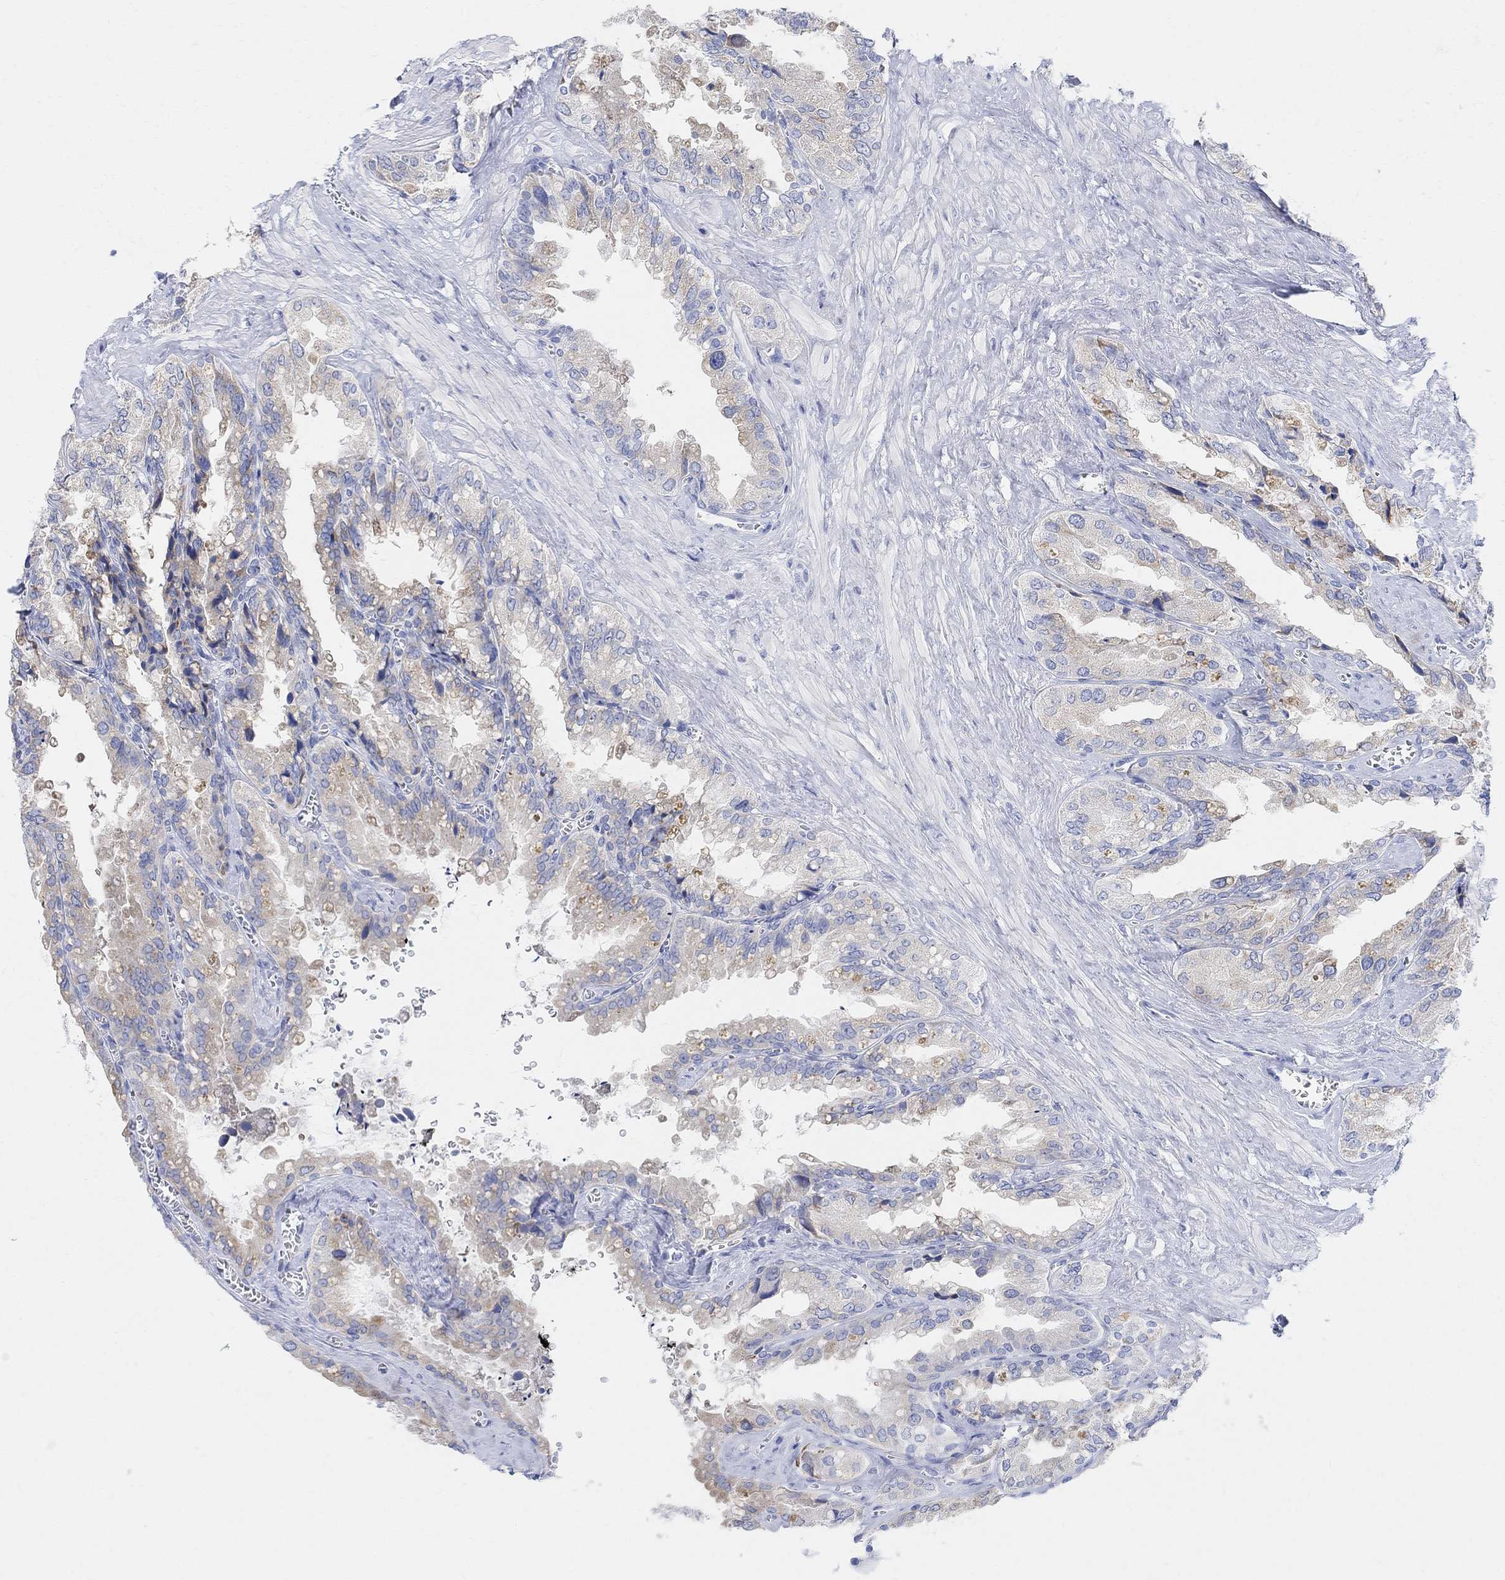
{"staining": {"intensity": "weak", "quantity": "25%-75%", "location": "cytoplasmic/membranous"}, "tissue": "seminal vesicle", "cell_type": "Glandular cells", "image_type": "normal", "snomed": [{"axis": "morphology", "description": "Normal tissue, NOS"}, {"axis": "topography", "description": "Seminal veicle"}], "caption": "The immunohistochemical stain labels weak cytoplasmic/membranous staining in glandular cells of normal seminal vesicle.", "gene": "RETNLB", "patient": {"sex": "male", "age": 67}}